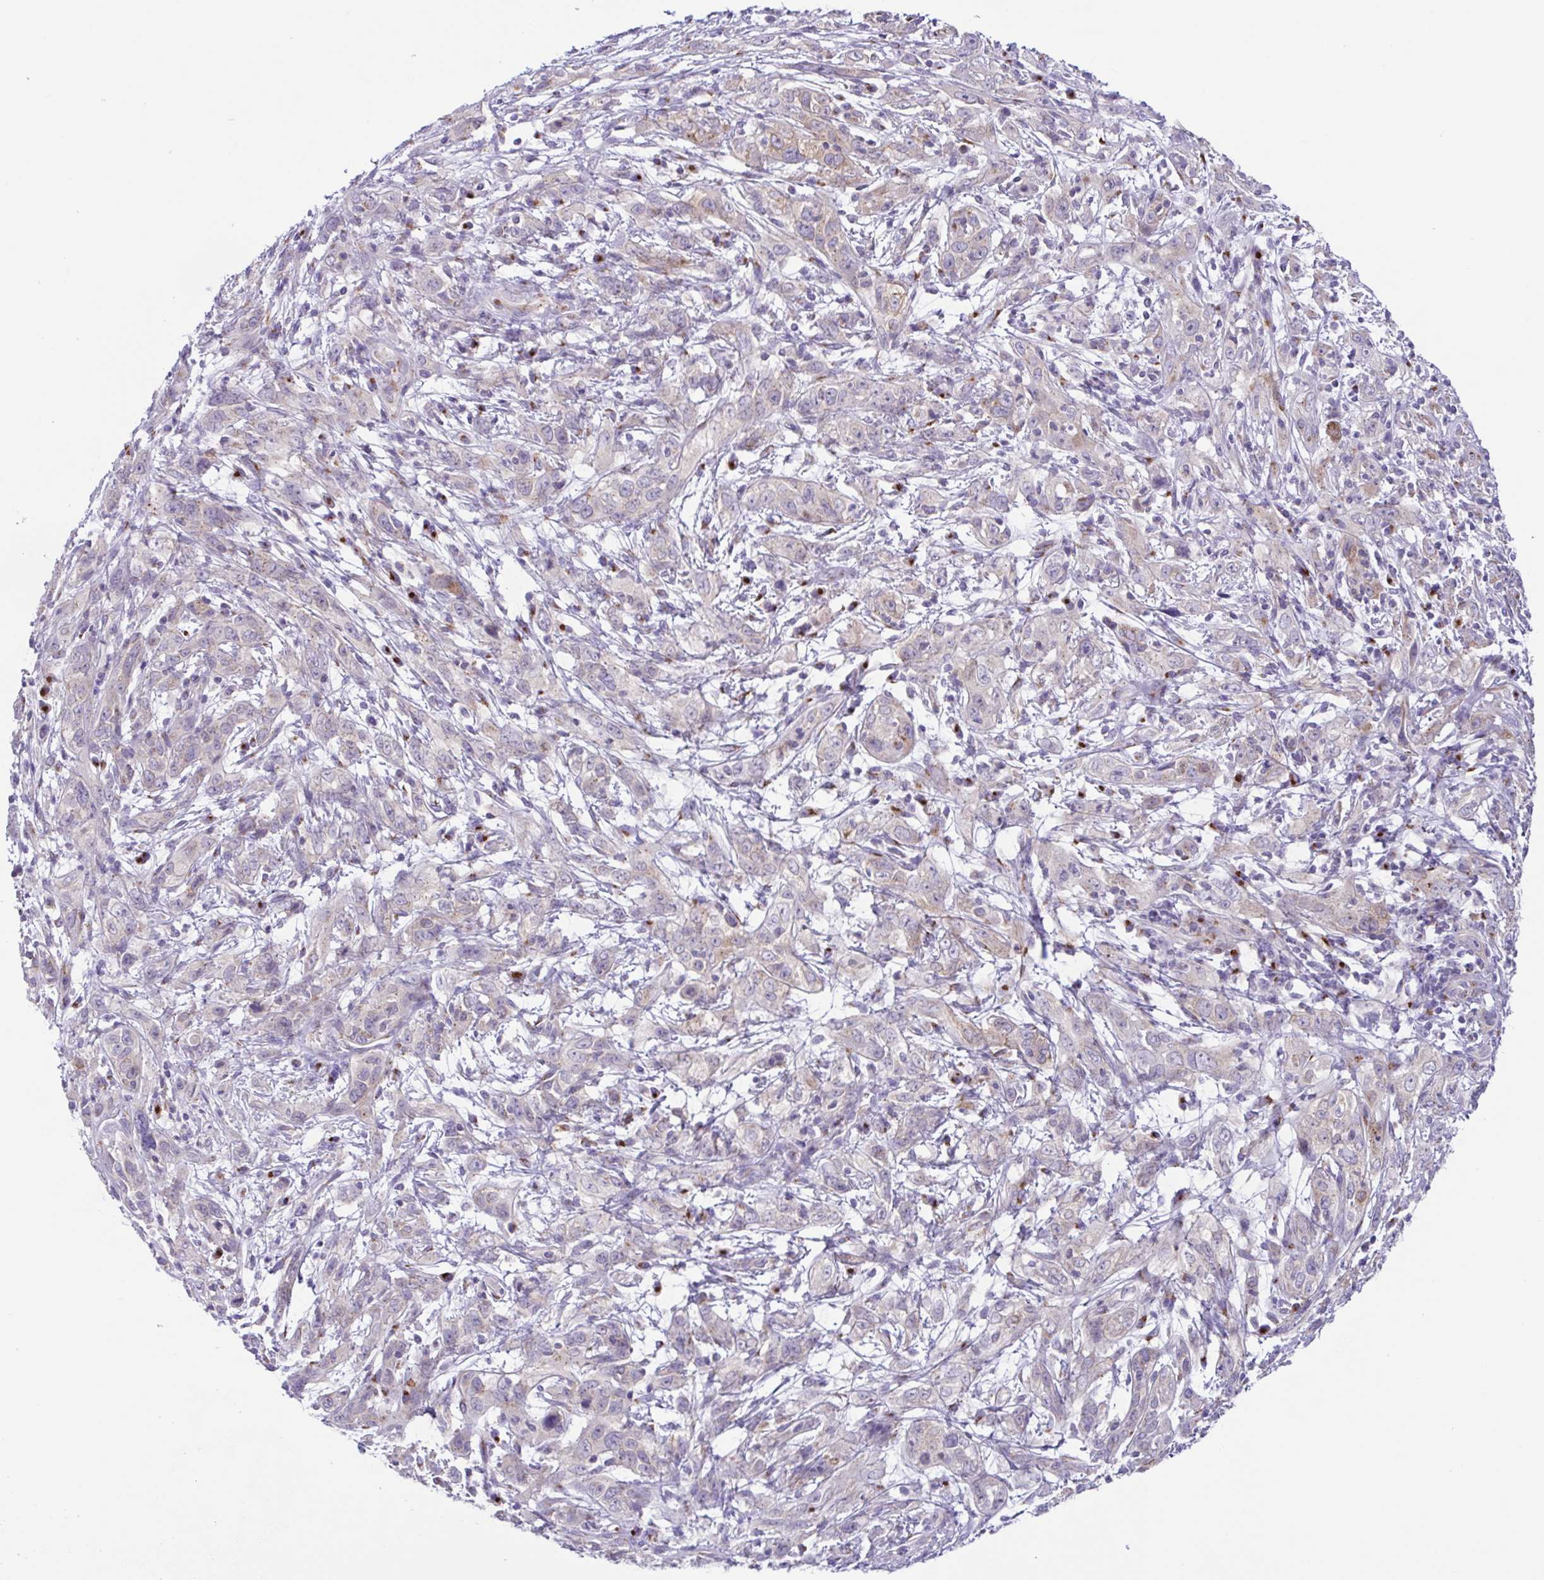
{"staining": {"intensity": "negative", "quantity": "none", "location": "none"}, "tissue": "cervical cancer", "cell_type": "Tumor cells", "image_type": "cancer", "snomed": [{"axis": "morphology", "description": "Adenocarcinoma, NOS"}, {"axis": "topography", "description": "Cervix"}], "caption": "Protein analysis of cervical cancer exhibits no significant positivity in tumor cells. (DAB immunohistochemistry visualized using brightfield microscopy, high magnification).", "gene": "COL17A1", "patient": {"sex": "female", "age": 40}}